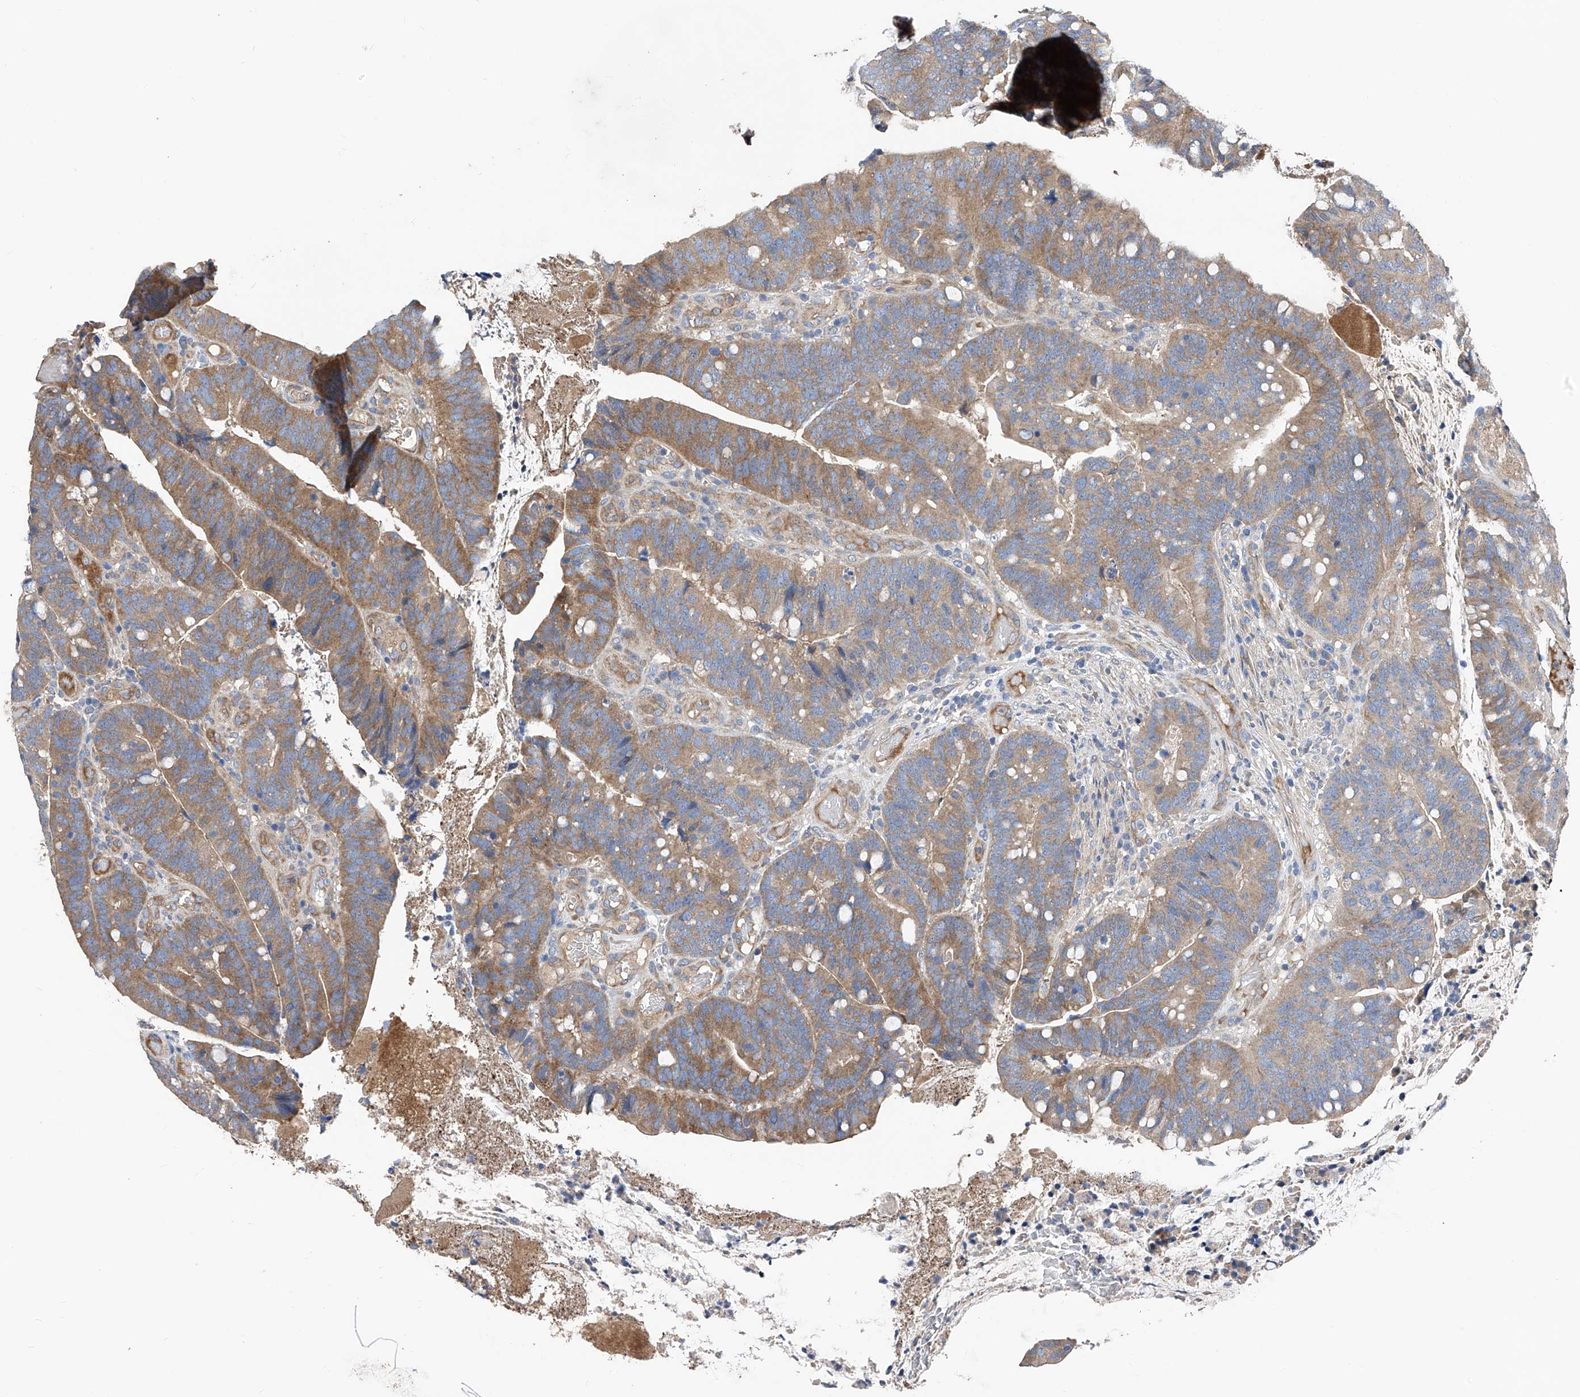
{"staining": {"intensity": "moderate", "quantity": ">75%", "location": "cytoplasmic/membranous"}, "tissue": "colorectal cancer", "cell_type": "Tumor cells", "image_type": "cancer", "snomed": [{"axis": "morphology", "description": "Adenocarcinoma, NOS"}, {"axis": "topography", "description": "Colon"}], "caption": "The micrograph displays staining of colorectal adenocarcinoma, revealing moderate cytoplasmic/membranous protein positivity (brown color) within tumor cells. Using DAB (3,3'-diaminobenzidine) (brown) and hematoxylin (blue) stains, captured at high magnification using brightfield microscopy.", "gene": "PTK2", "patient": {"sex": "female", "age": 66}}